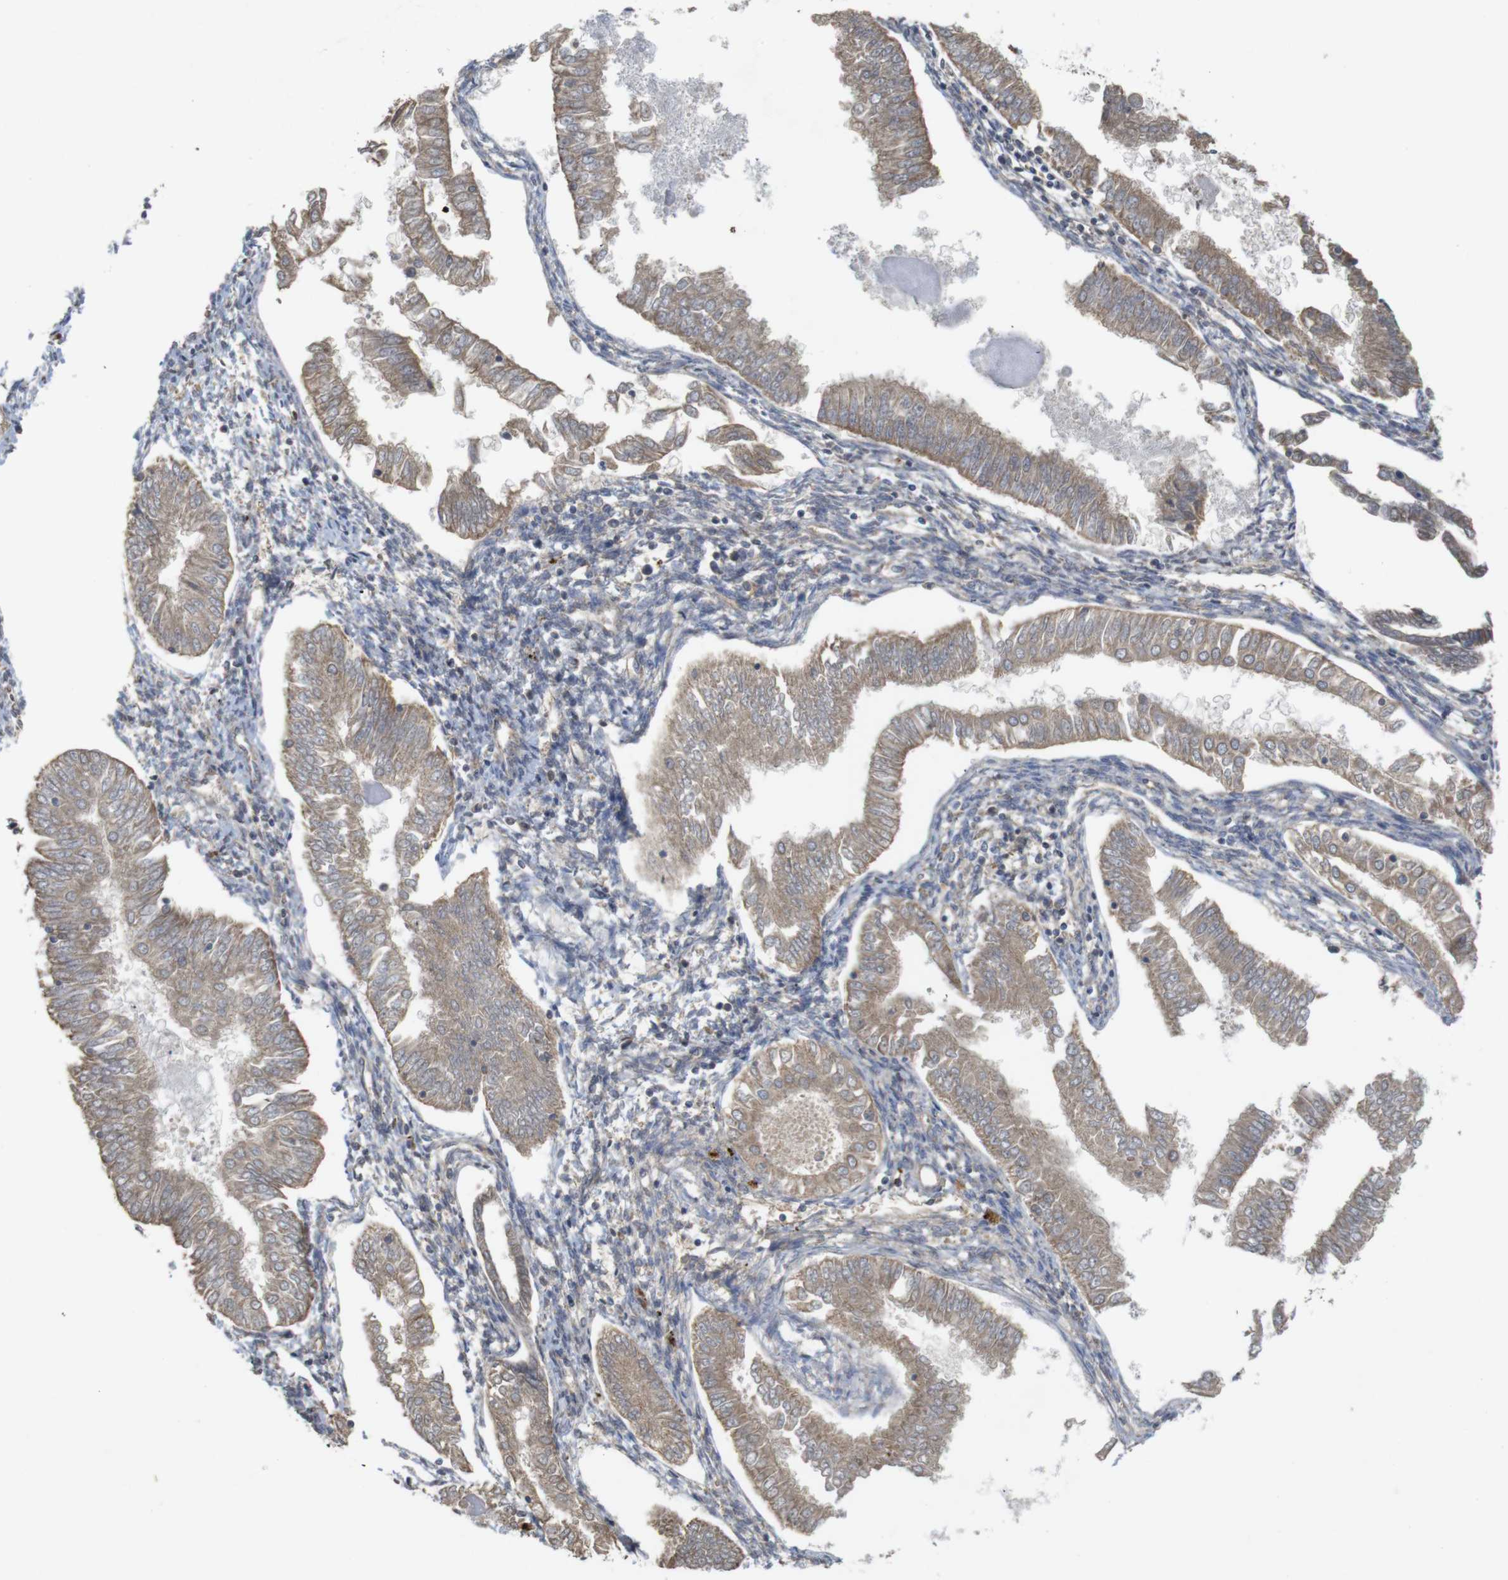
{"staining": {"intensity": "moderate", "quantity": ">75%", "location": "cytoplasmic/membranous"}, "tissue": "endometrial cancer", "cell_type": "Tumor cells", "image_type": "cancer", "snomed": [{"axis": "morphology", "description": "Adenocarcinoma, NOS"}, {"axis": "topography", "description": "Endometrium"}], "caption": "Moderate cytoplasmic/membranous positivity is identified in about >75% of tumor cells in endometrial adenocarcinoma. The protein of interest is stained brown, and the nuclei are stained in blue (DAB (3,3'-diaminobenzidine) IHC with brightfield microscopy, high magnification).", "gene": "KCNS3", "patient": {"sex": "female", "age": 53}}